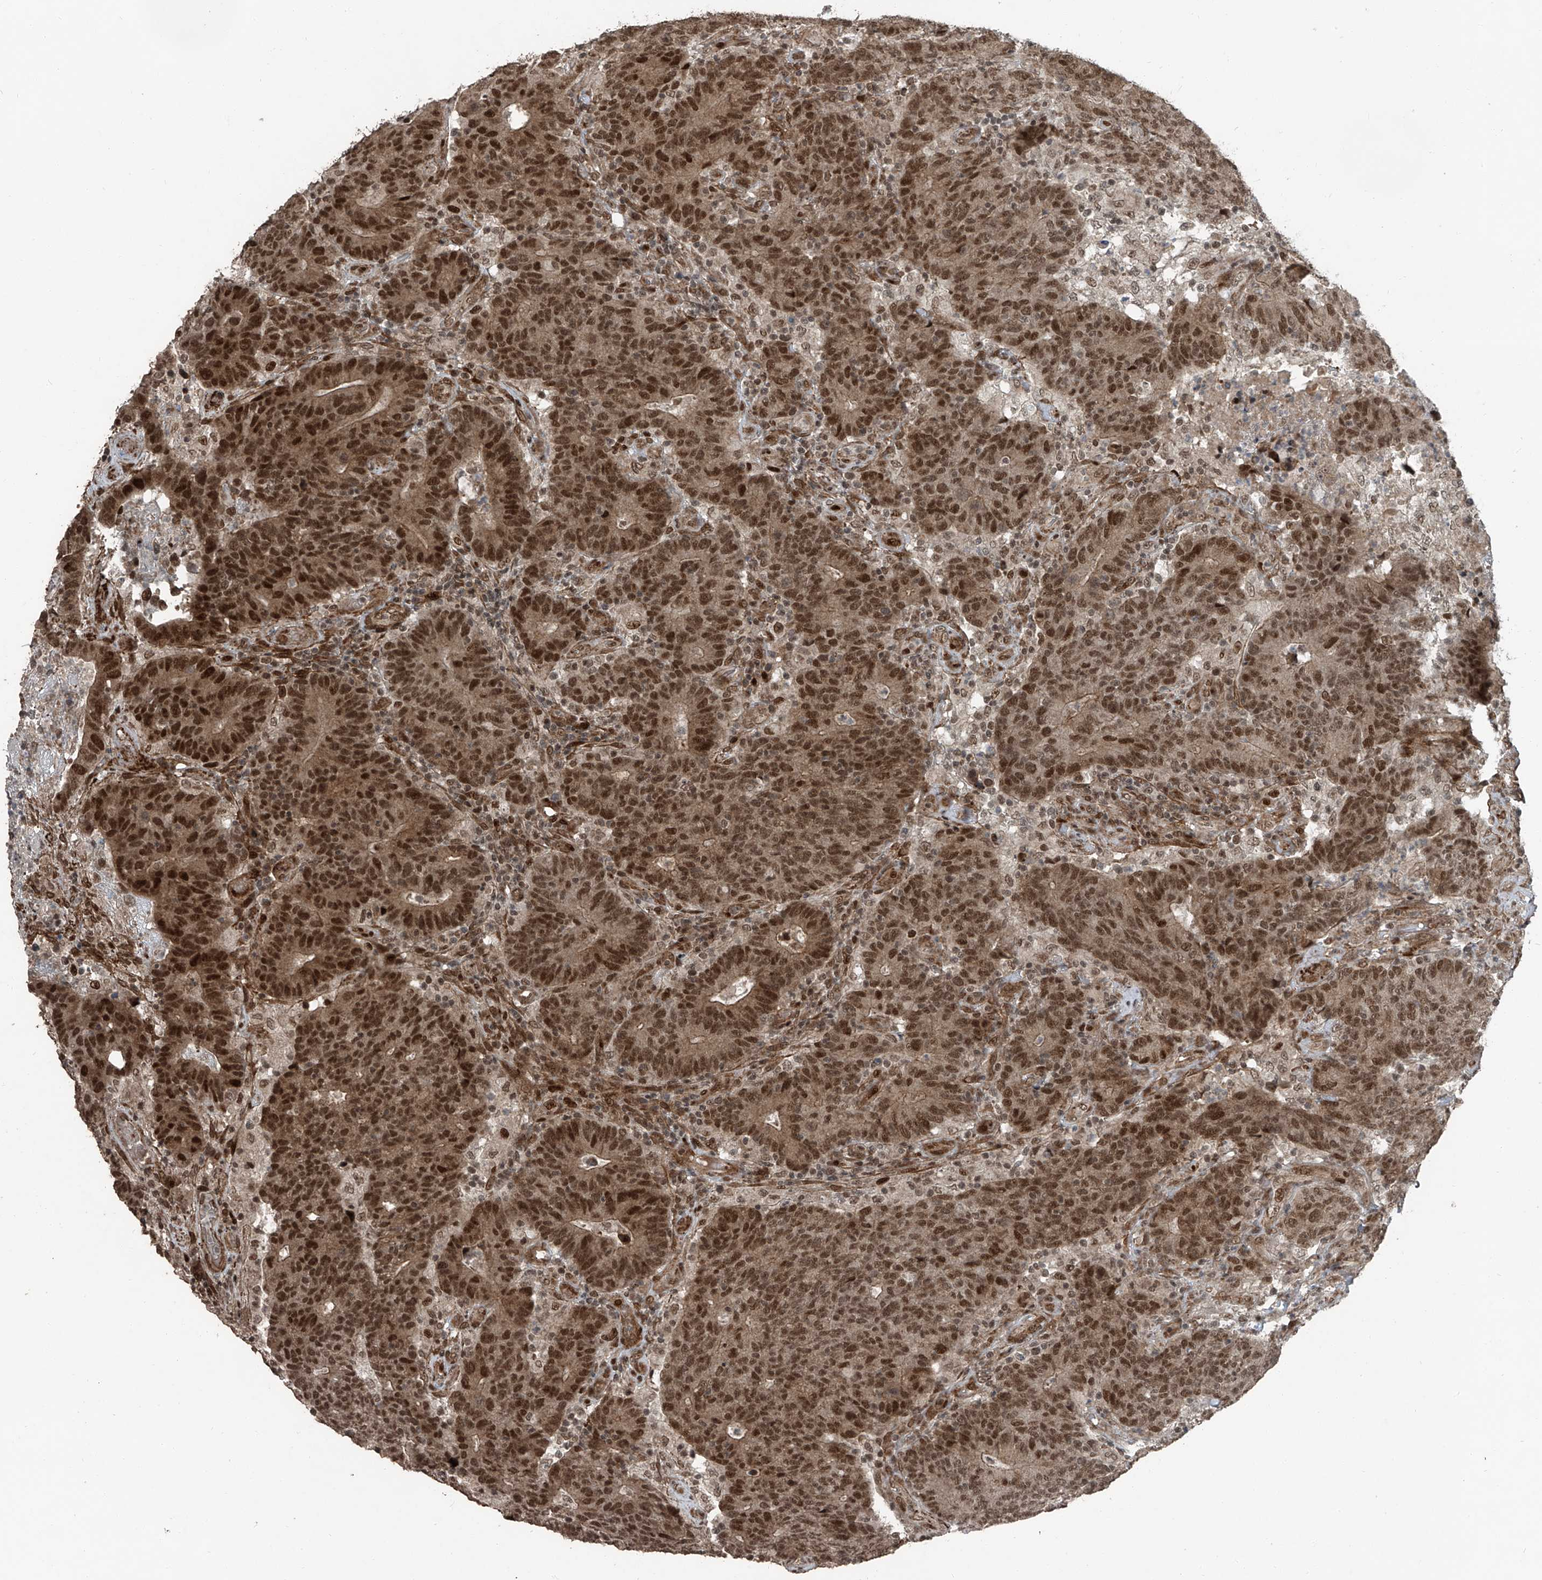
{"staining": {"intensity": "moderate", "quantity": ">75%", "location": "nuclear"}, "tissue": "colorectal cancer", "cell_type": "Tumor cells", "image_type": "cancer", "snomed": [{"axis": "morphology", "description": "Normal tissue, NOS"}, {"axis": "morphology", "description": "Adenocarcinoma, NOS"}, {"axis": "topography", "description": "Colon"}], "caption": "The histopathology image exhibits immunohistochemical staining of colorectal cancer (adenocarcinoma). There is moderate nuclear positivity is present in approximately >75% of tumor cells.", "gene": "ZNF570", "patient": {"sex": "female", "age": 75}}